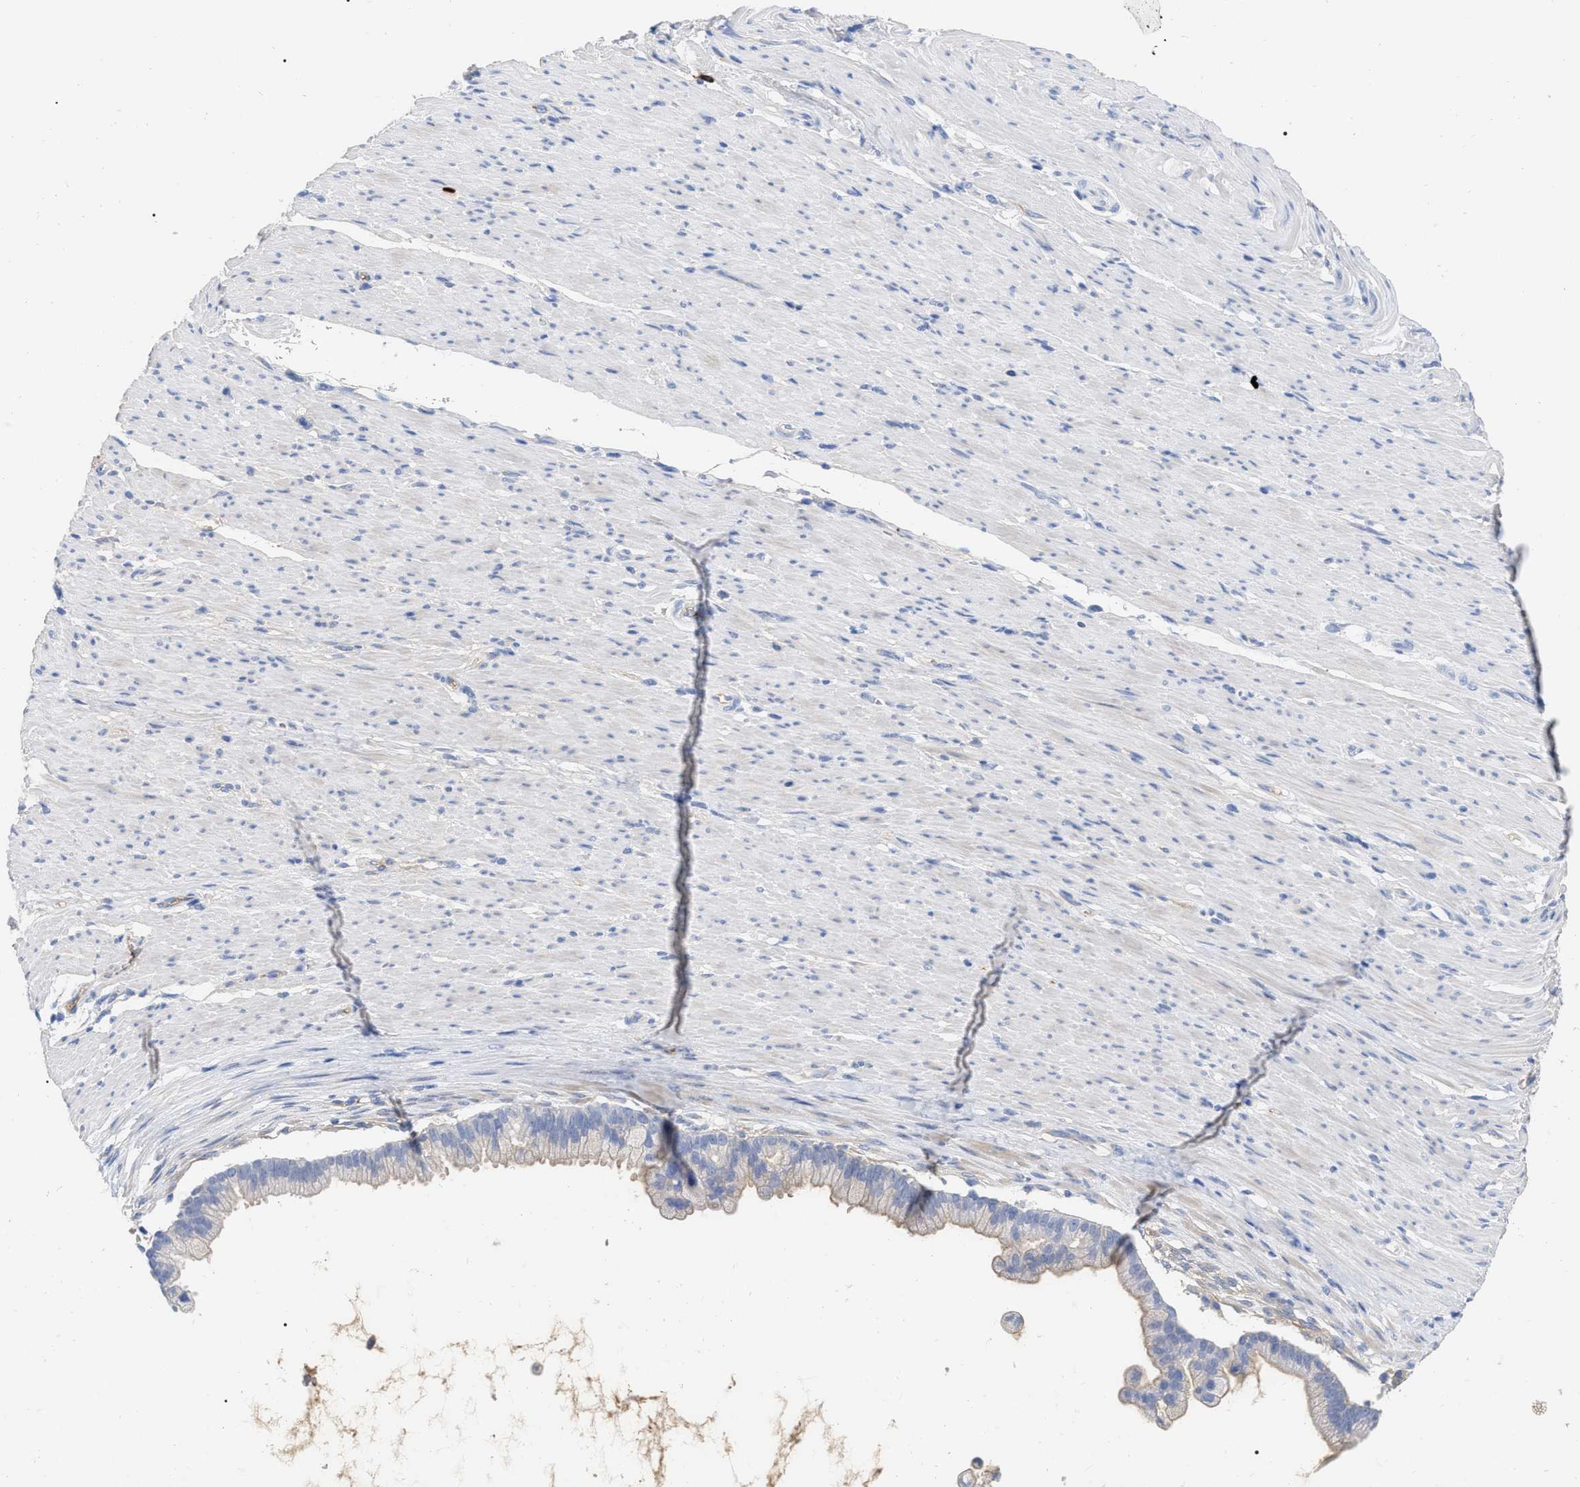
{"staining": {"intensity": "negative", "quantity": "none", "location": "none"}, "tissue": "pancreatic cancer", "cell_type": "Tumor cells", "image_type": "cancer", "snomed": [{"axis": "morphology", "description": "Adenocarcinoma, NOS"}, {"axis": "topography", "description": "Pancreas"}], "caption": "The image reveals no significant positivity in tumor cells of pancreatic cancer (adenocarcinoma).", "gene": "IGHV5-51", "patient": {"sex": "male", "age": 69}}